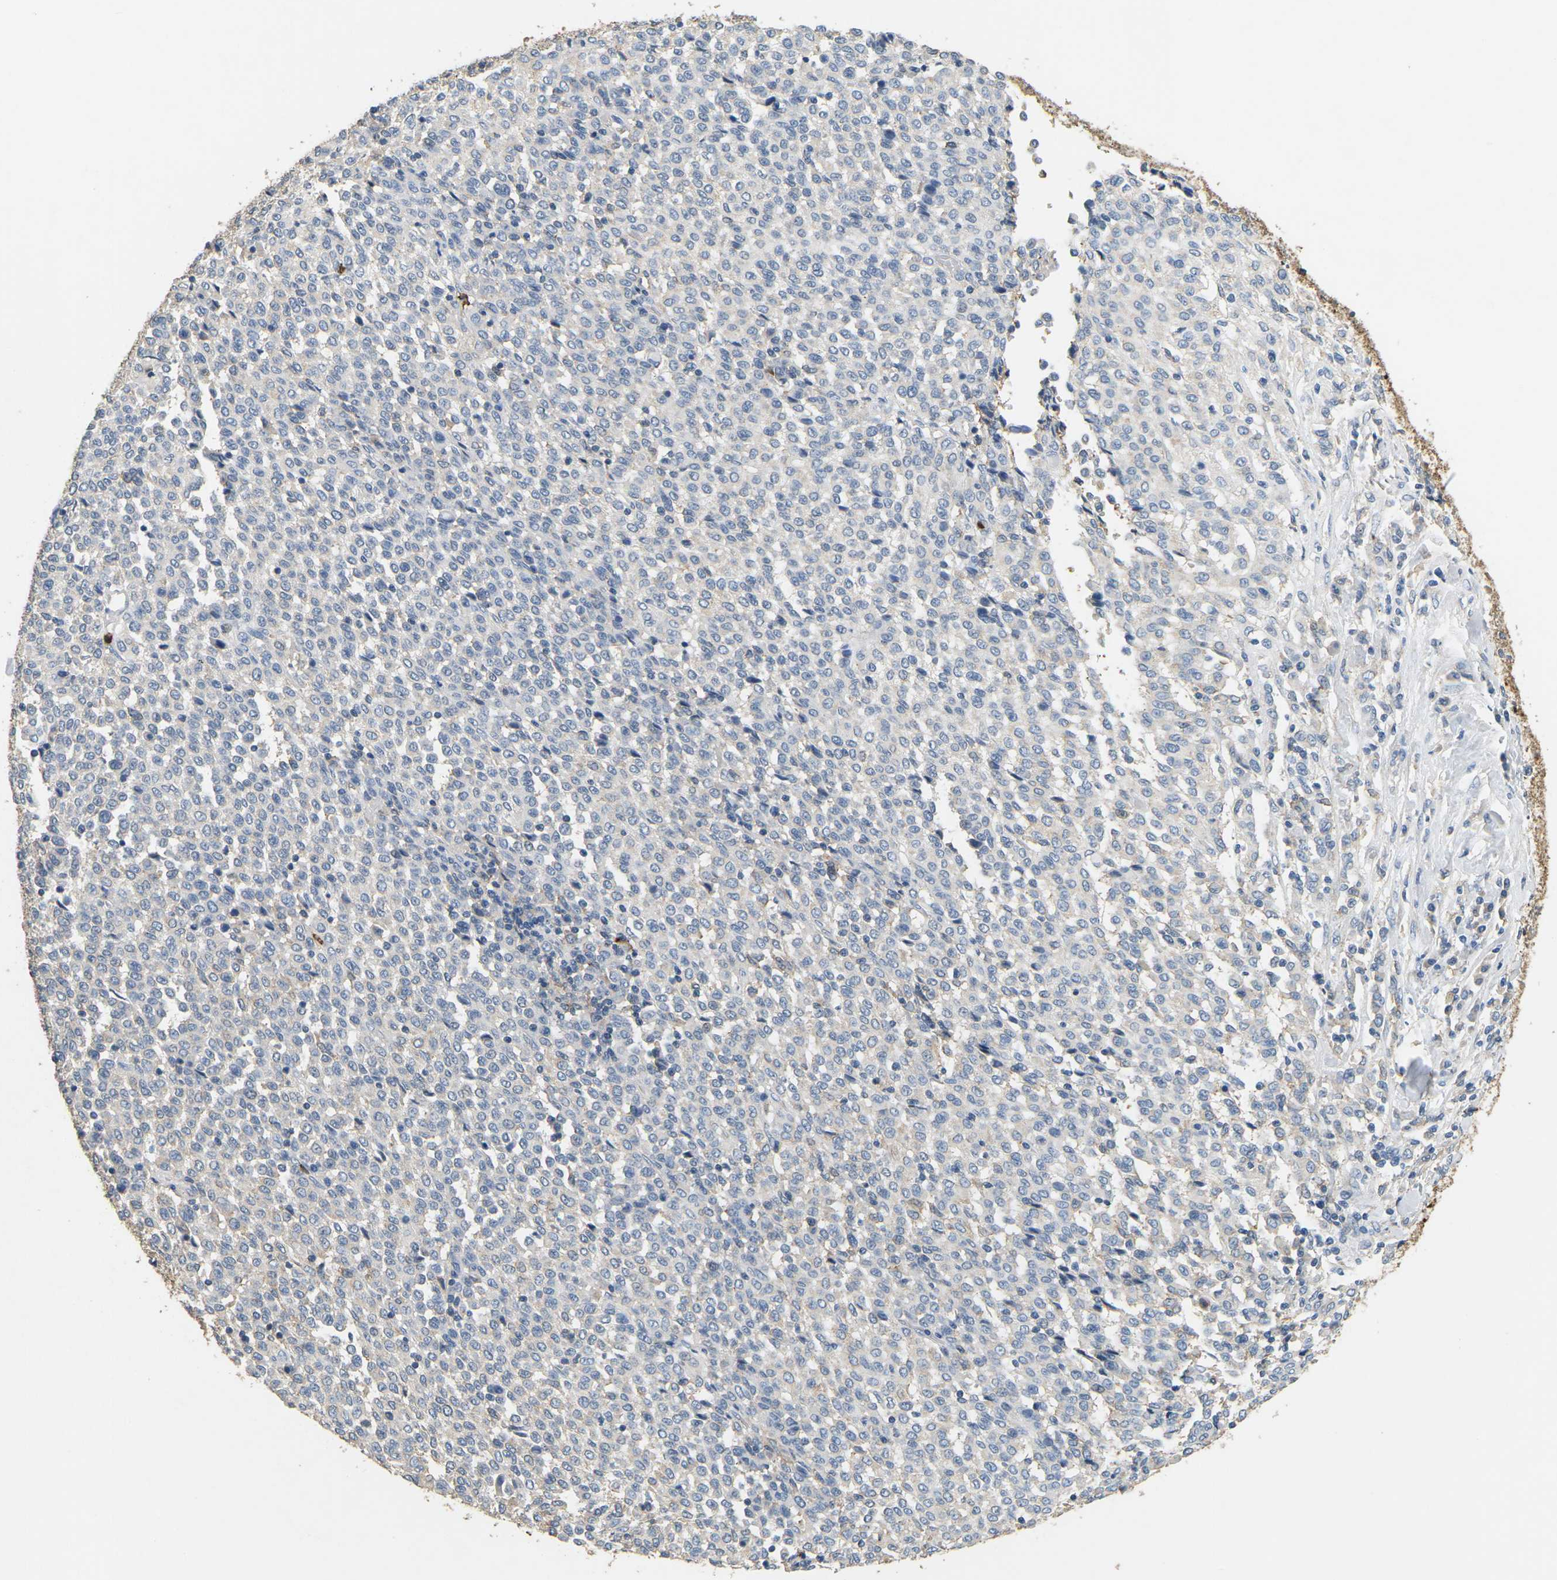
{"staining": {"intensity": "negative", "quantity": "none", "location": "none"}, "tissue": "melanoma", "cell_type": "Tumor cells", "image_type": "cancer", "snomed": [{"axis": "morphology", "description": "Malignant melanoma, Metastatic site"}, {"axis": "topography", "description": "Pancreas"}], "caption": "Immunohistochemistry micrograph of human melanoma stained for a protein (brown), which displays no positivity in tumor cells.", "gene": "ADM", "patient": {"sex": "female", "age": 30}}